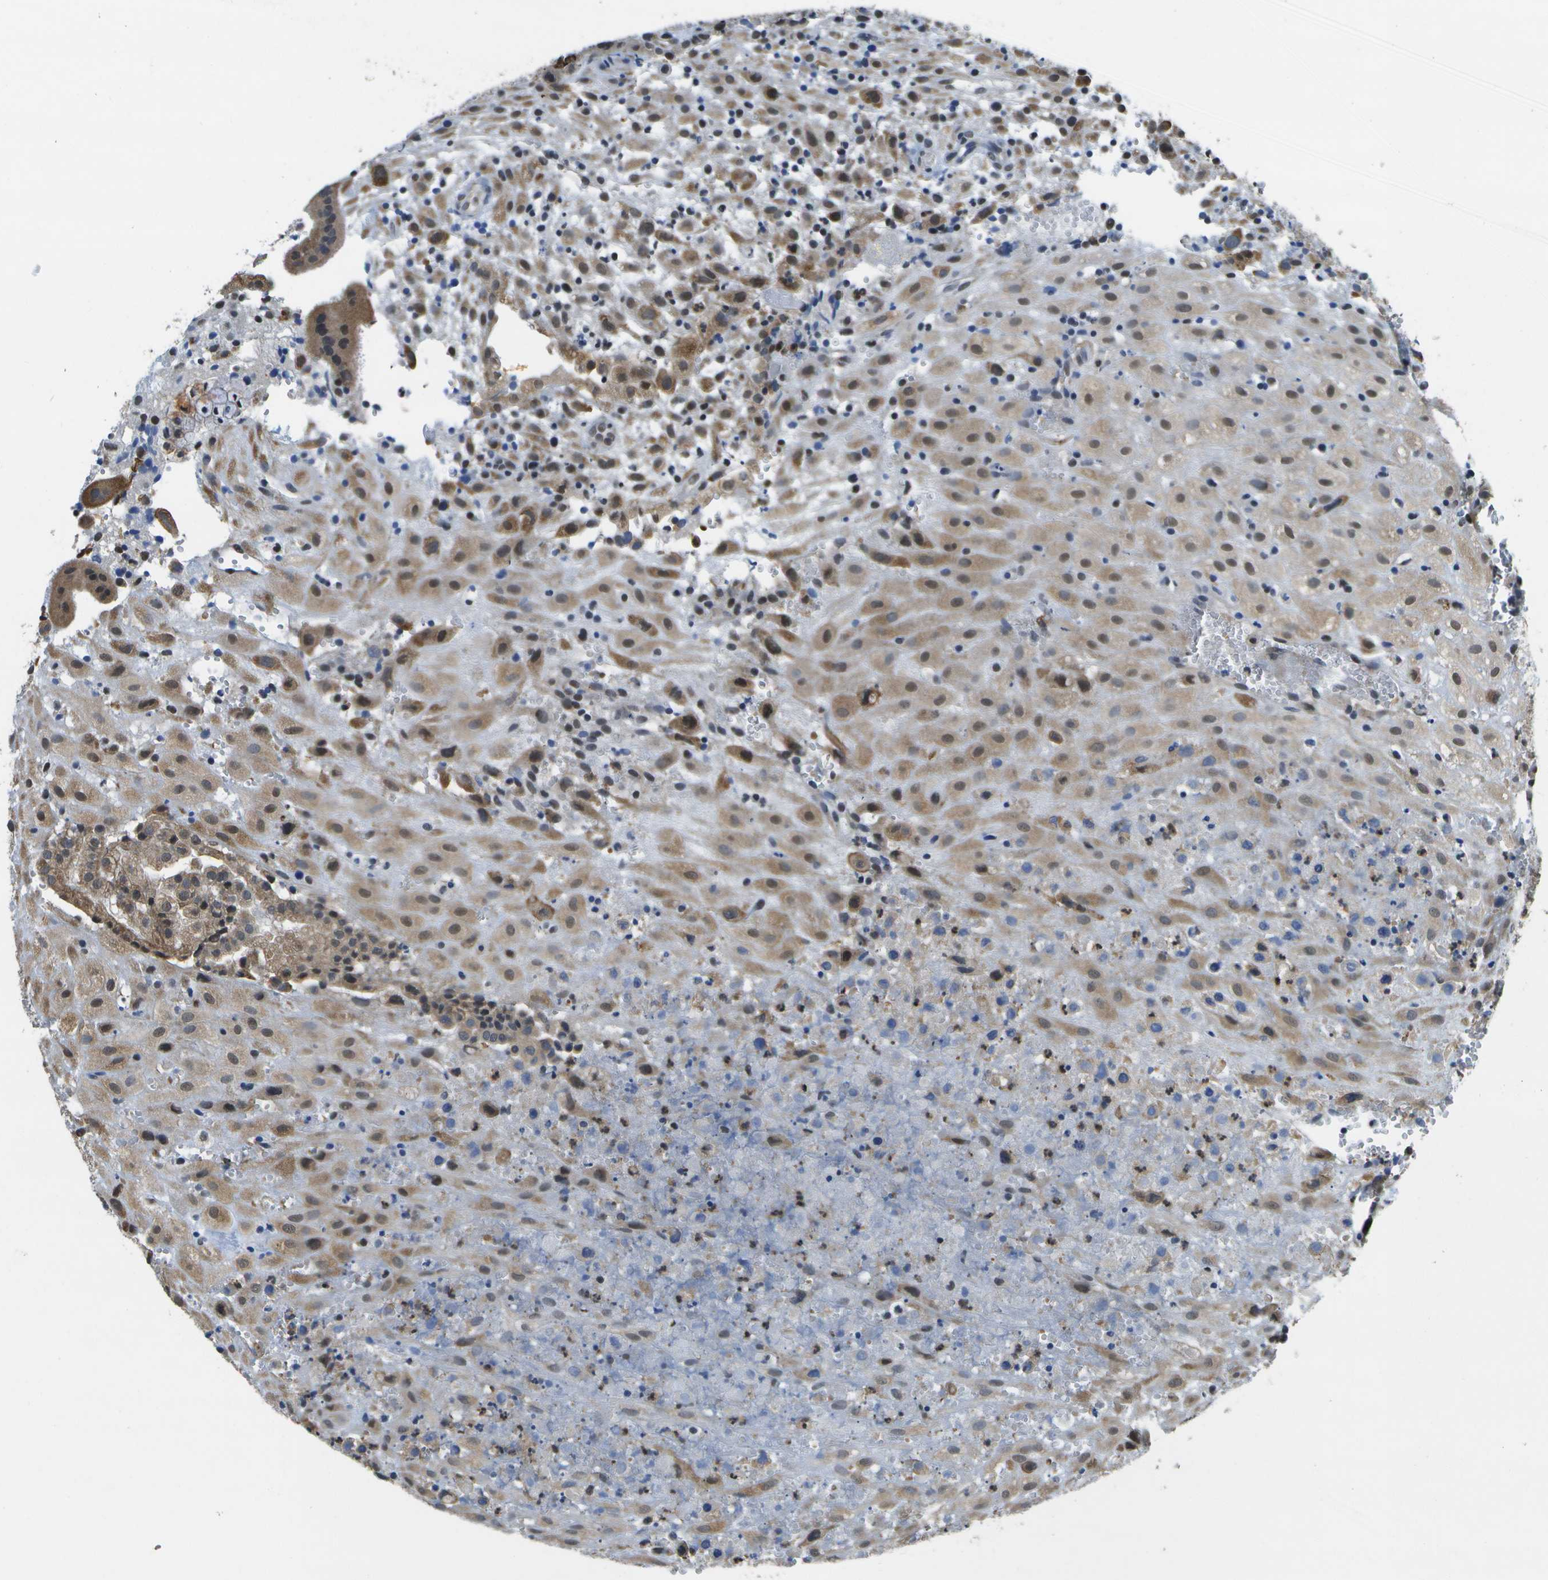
{"staining": {"intensity": "moderate", "quantity": ">75%", "location": "cytoplasmic/membranous,nuclear"}, "tissue": "placenta", "cell_type": "Decidual cells", "image_type": "normal", "snomed": [{"axis": "morphology", "description": "Normal tissue, NOS"}, {"axis": "topography", "description": "Placenta"}], "caption": "IHC histopathology image of normal placenta: placenta stained using immunohistochemistry shows medium levels of moderate protein expression localized specifically in the cytoplasmic/membranous,nuclear of decidual cells, appearing as a cytoplasmic/membranous,nuclear brown color.", "gene": "DSE", "patient": {"sex": "female", "age": 18}}